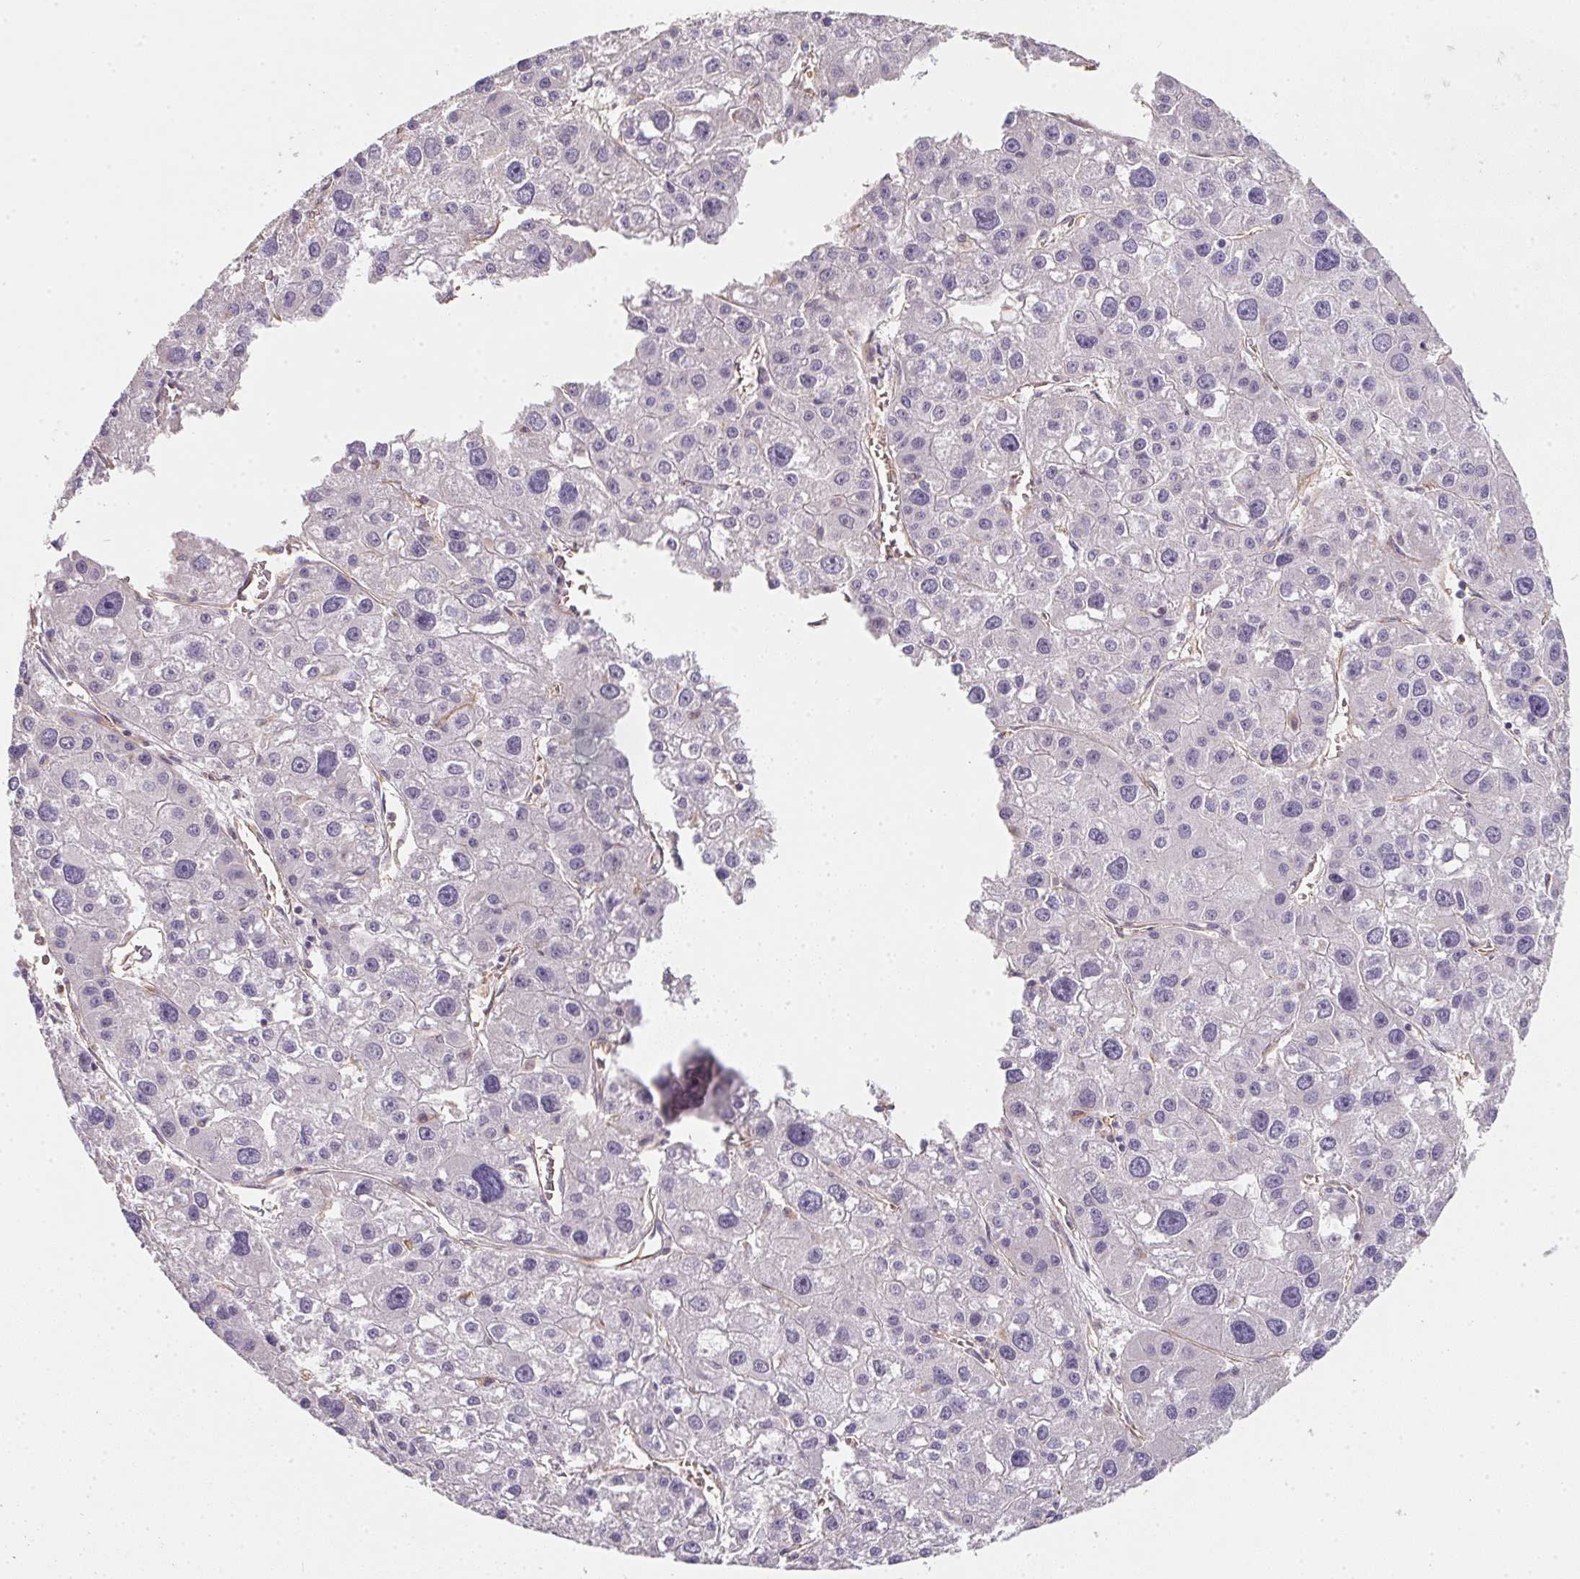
{"staining": {"intensity": "negative", "quantity": "none", "location": "none"}, "tissue": "liver cancer", "cell_type": "Tumor cells", "image_type": "cancer", "snomed": [{"axis": "morphology", "description": "Carcinoma, Hepatocellular, NOS"}, {"axis": "topography", "description": "Liver"}], "caption": "This is an IHC image of hepatocellular carcinoma (liver). There is no expression in tumor cells.", "gene": "TBKBP1", "patient": {"sex": "male", "age": 73}}